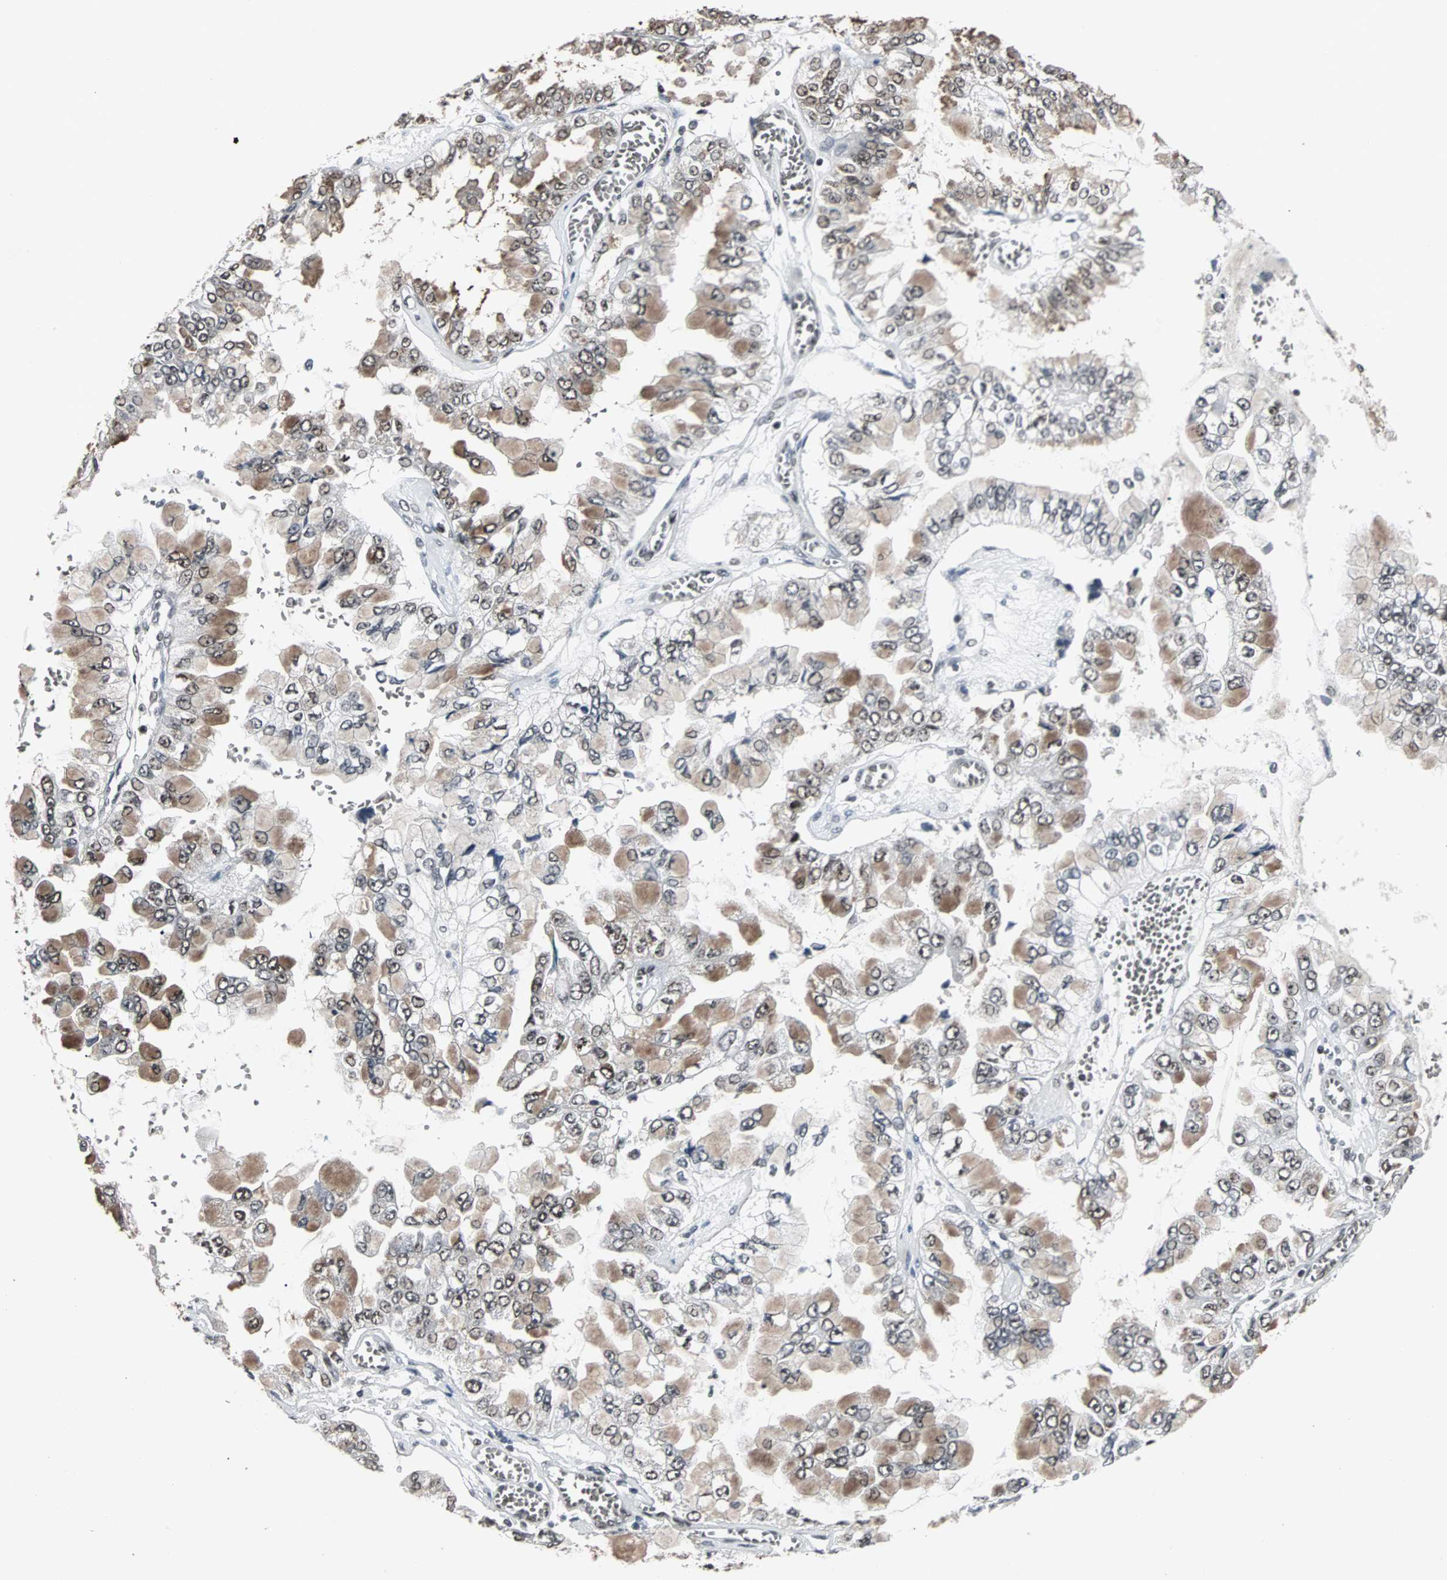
{"staining": {"intensity": "moderate", "quantity": "25%-75%", "location": "cytoplasmic/membranous,nuclear"}, "tissue": "liver cancer", "cell_type": "Tumor cells", "image_type": "cancer", "snomed": [{"axis": "morphology", "description": "Cholangiocarcinoma"}, {"axis": "topography", "description": "Liver"}], "caption": "High-power microscopy captured an IHC histopathology image of cholangiocarcinoma (liver), revealing moderate cytoplasmic/membranous and nuclear staining in approximately 25%-75% of tumor cells. (DAB IHC with brightfield microscopy, high magnification).", "gene": "PNKP", "patient": {"sex": "female", "age": 79}}